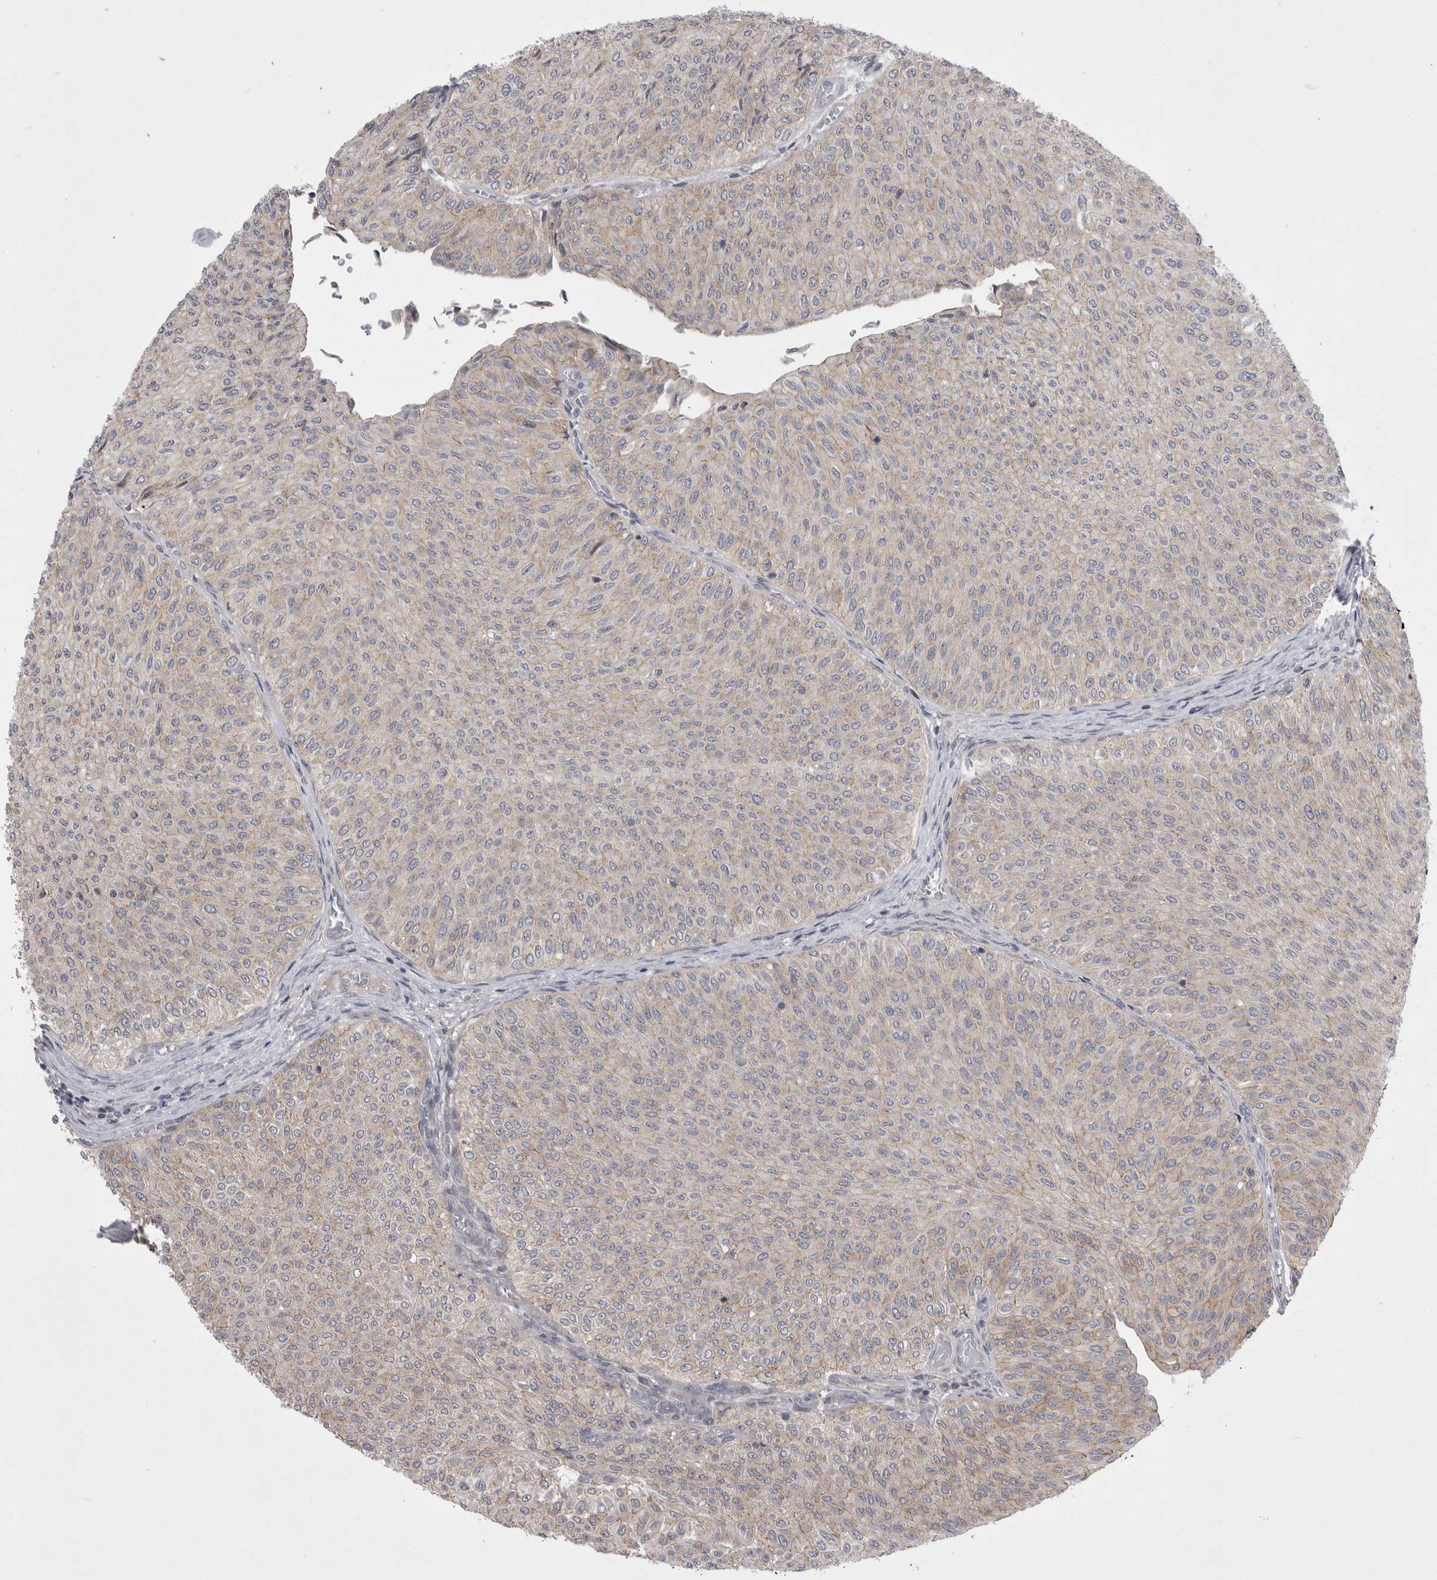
{"staining": {"intensity": "weak", "quantity": "25%-75%", "location": "cytoplasmic/membranous"}, "tissue": "urothelial cancer", "cell_type": "Tumor cells", "image_type": "cancer", "snomed": [{"axis": "morphology", "description": "Urothelial carcinoma, Low grade"}, {"axis": "topography", "description": "Urinary bladder"}], "caption": "Tumor cells show low levels of weak cytoplasmic/membranous expression in approximately 25%-75% of cells in low-grade urothelial carcinoma.", "gene": "NENF", "patient": {"sex": "male", "age": 78}}